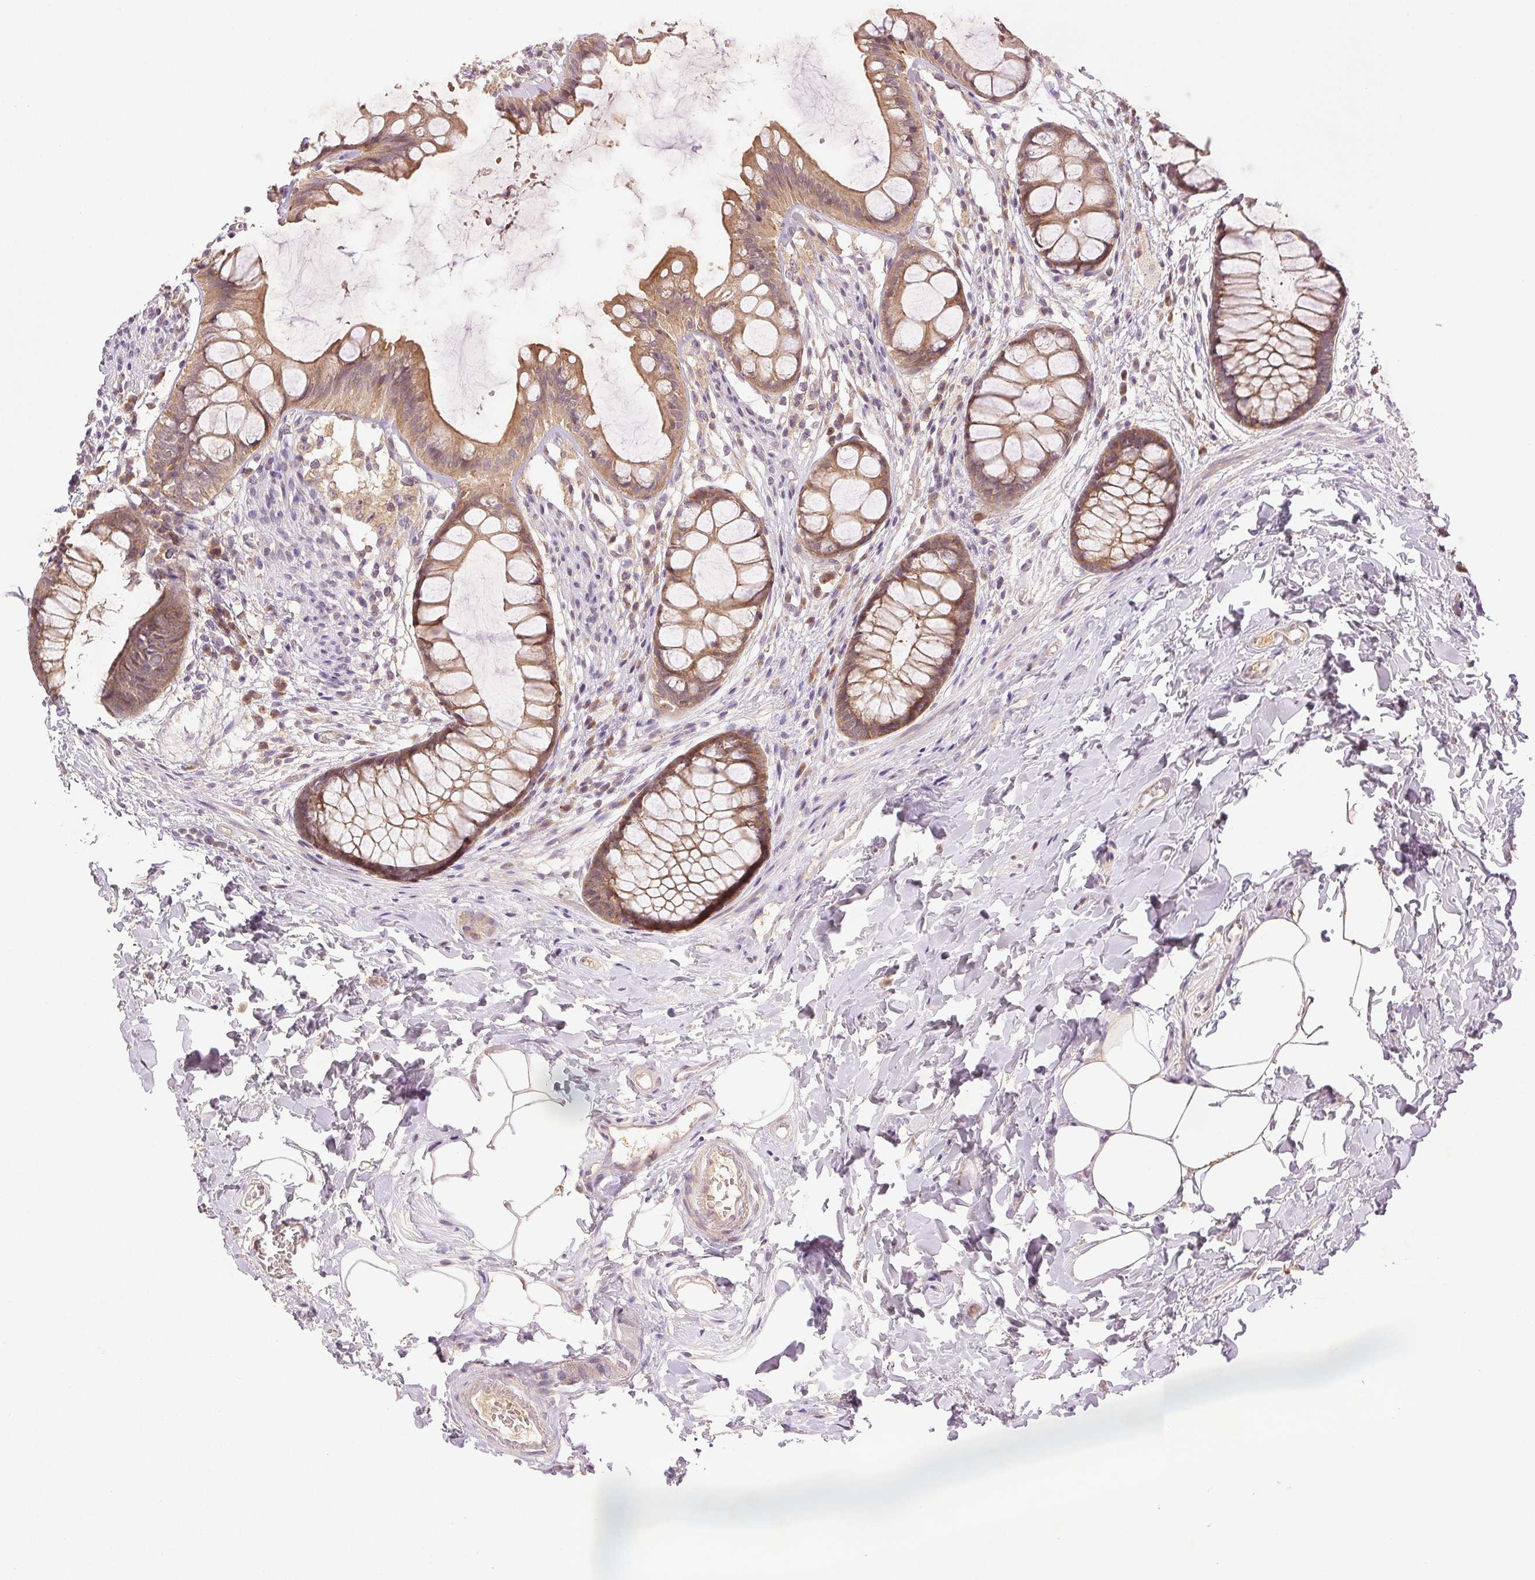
{"staining": {"intensity": "moderate", "quantity": ">75%", "location": "cytoplasmic/membranous"}, "tissue": "rectum", "cell_type": "Glandular cells", "image_type": "normal", "snomed": [{"axis": "morphology", "description": "Normal tissue, NOS"}, {"axis": "topography", "description": "Rectum"}], "caption": "An immunohistochemistry (IHC) image of normal tissue is shown. Protein staining in brown highlights moderate cytoplasmic/membranous positivity in rectum within glandular cells. The staining is performed using DAB (3,3'-diaminobenzidine) brown chromogen to label protein expression. The nuclei are counter-stained blue using hematoxylin.", "gene": "YIF1B", "patient": {"sex": "female", "age": 62}}